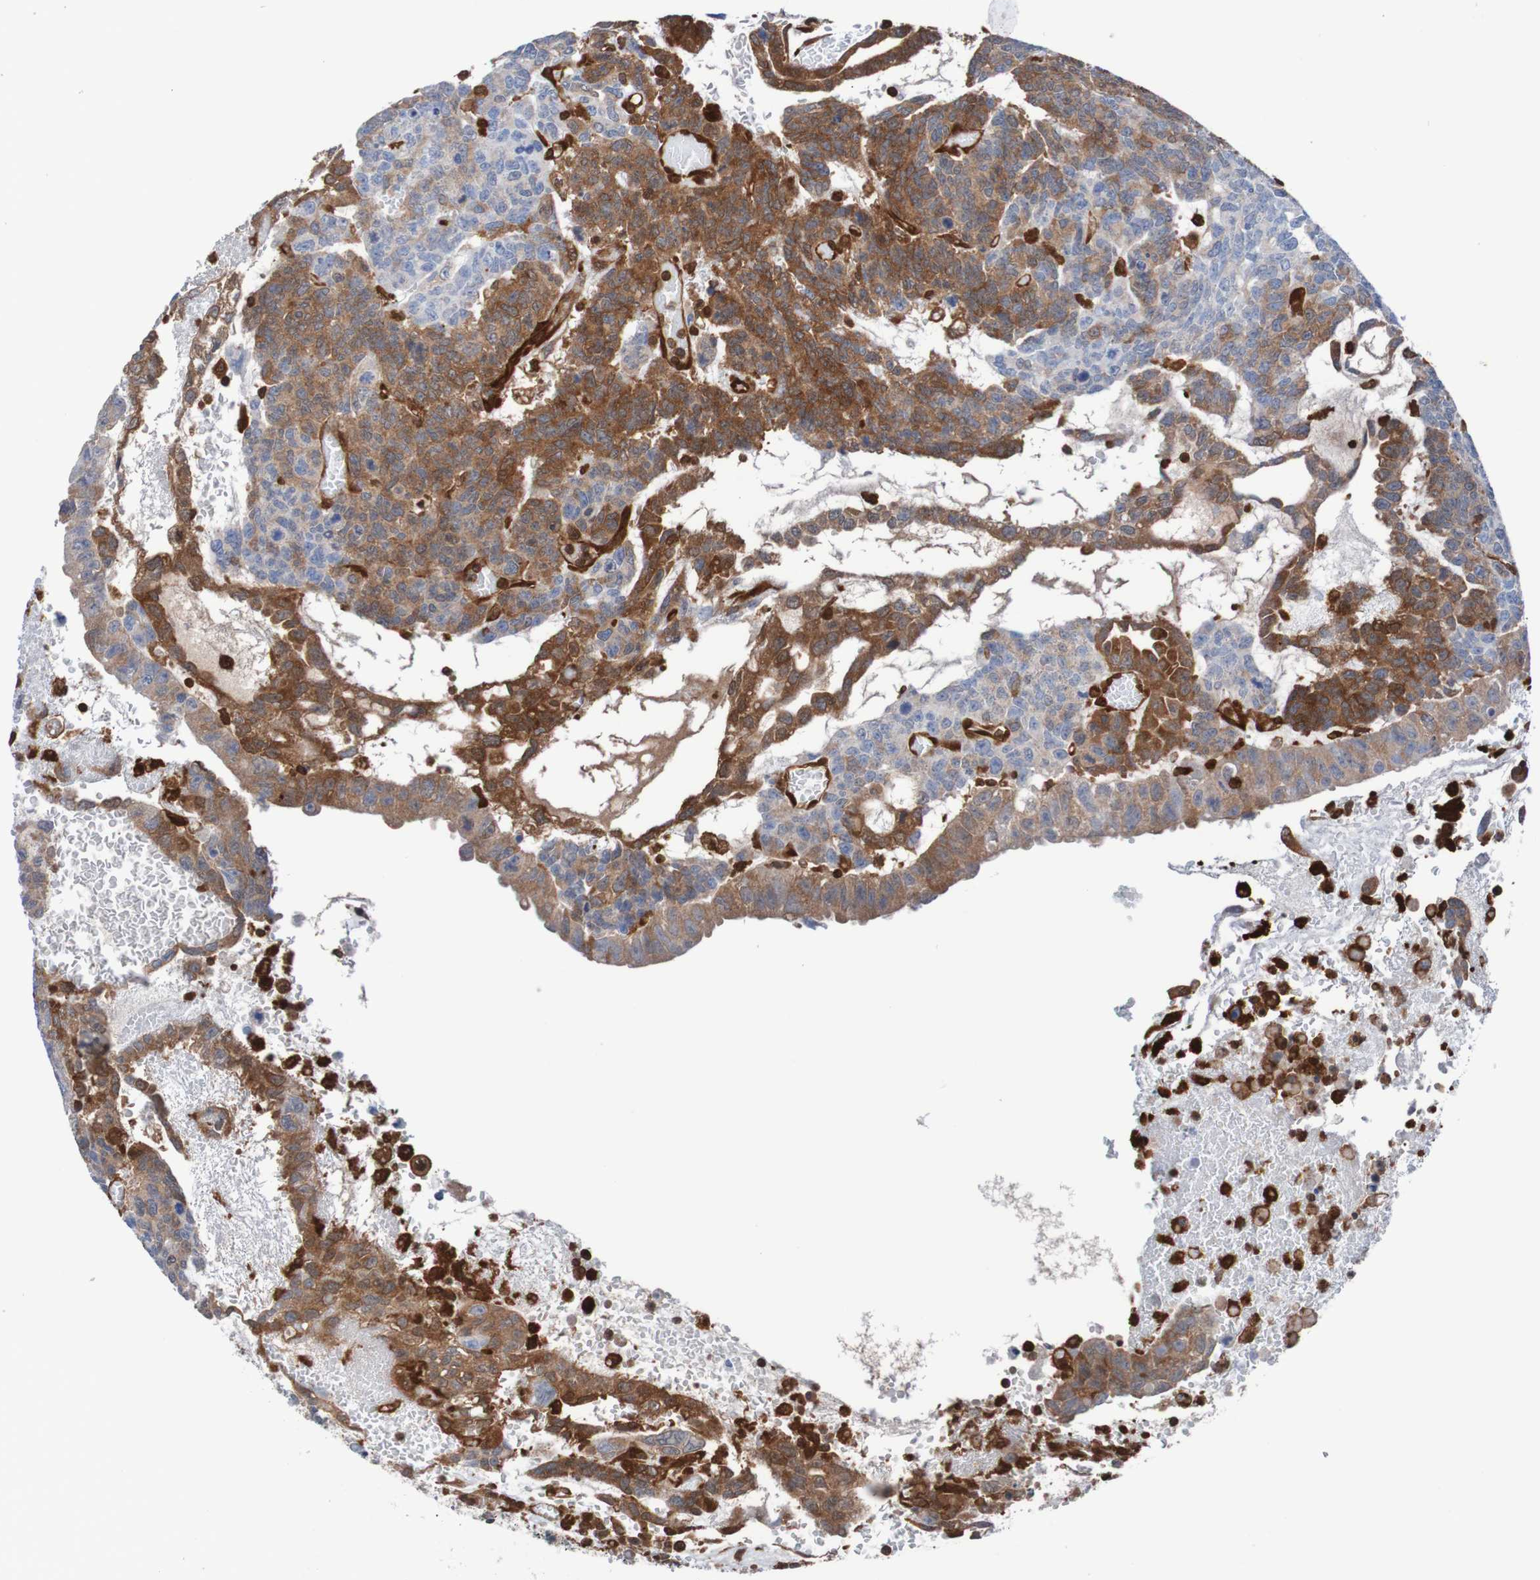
{"staining": {"intensity": "moderate", "quantity": ">75%", "location": "cytoplasmic/membranous"}, "tissue": "testis cancer", "cell_type": "Tumor cells", "image_type": "cancer", "snomed": [{"axis": "morphology", "description": "Seminoma, NOS"}, {"axis": "morphology", "description": "Carcinoma, Embryonal, NOS"}, {"axis": "topography", "description": "Testis"}], "caption": "Immunohistochemistry (DAB (3,3'-diaminobenzidine)) staining of human testis cancer (embryonal carcinoma) shows moderate cytoplasmic/membranous protein positivity in approximately >75% of tumor cells.", "gene": "RIGI", "patient": {"sex": "male", "age": 52}}